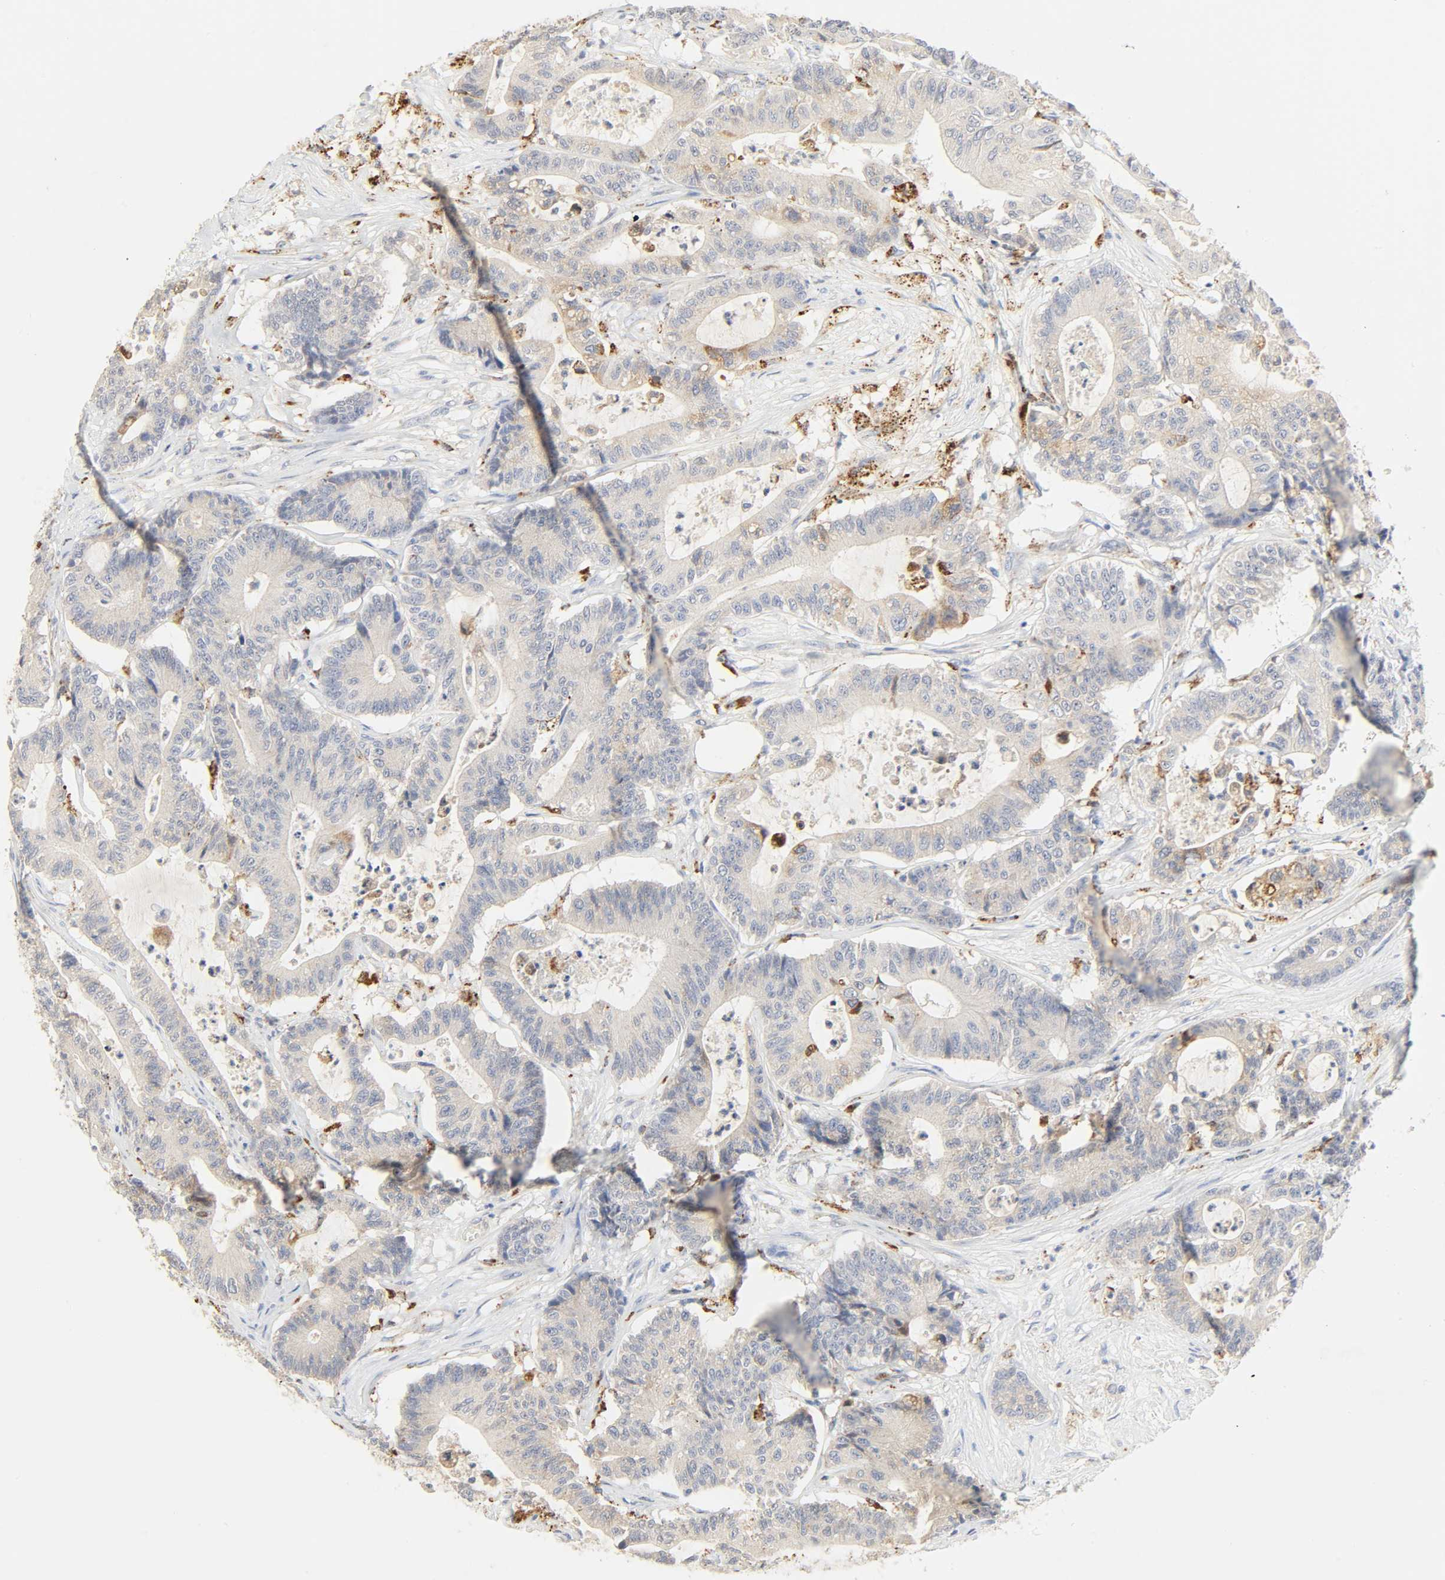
{"staining": {"intensity": "negative", "quantity": "none", "location": "none"}, "tissue": "colorectal cancer", "cell_type": "Tumor cells", "image_type": "cancer", "snomed": [{"axis": "morphology", "description": "Adenocarcinoma, NOS"}, {"axis": "topography", "description": "Colon"}], "caption": "Micrograph shows no significant protein expression in tumor cells of colorectal cancer.", "gene": "CAMK2A", "patient": {"sex": "female", "age": 84}}